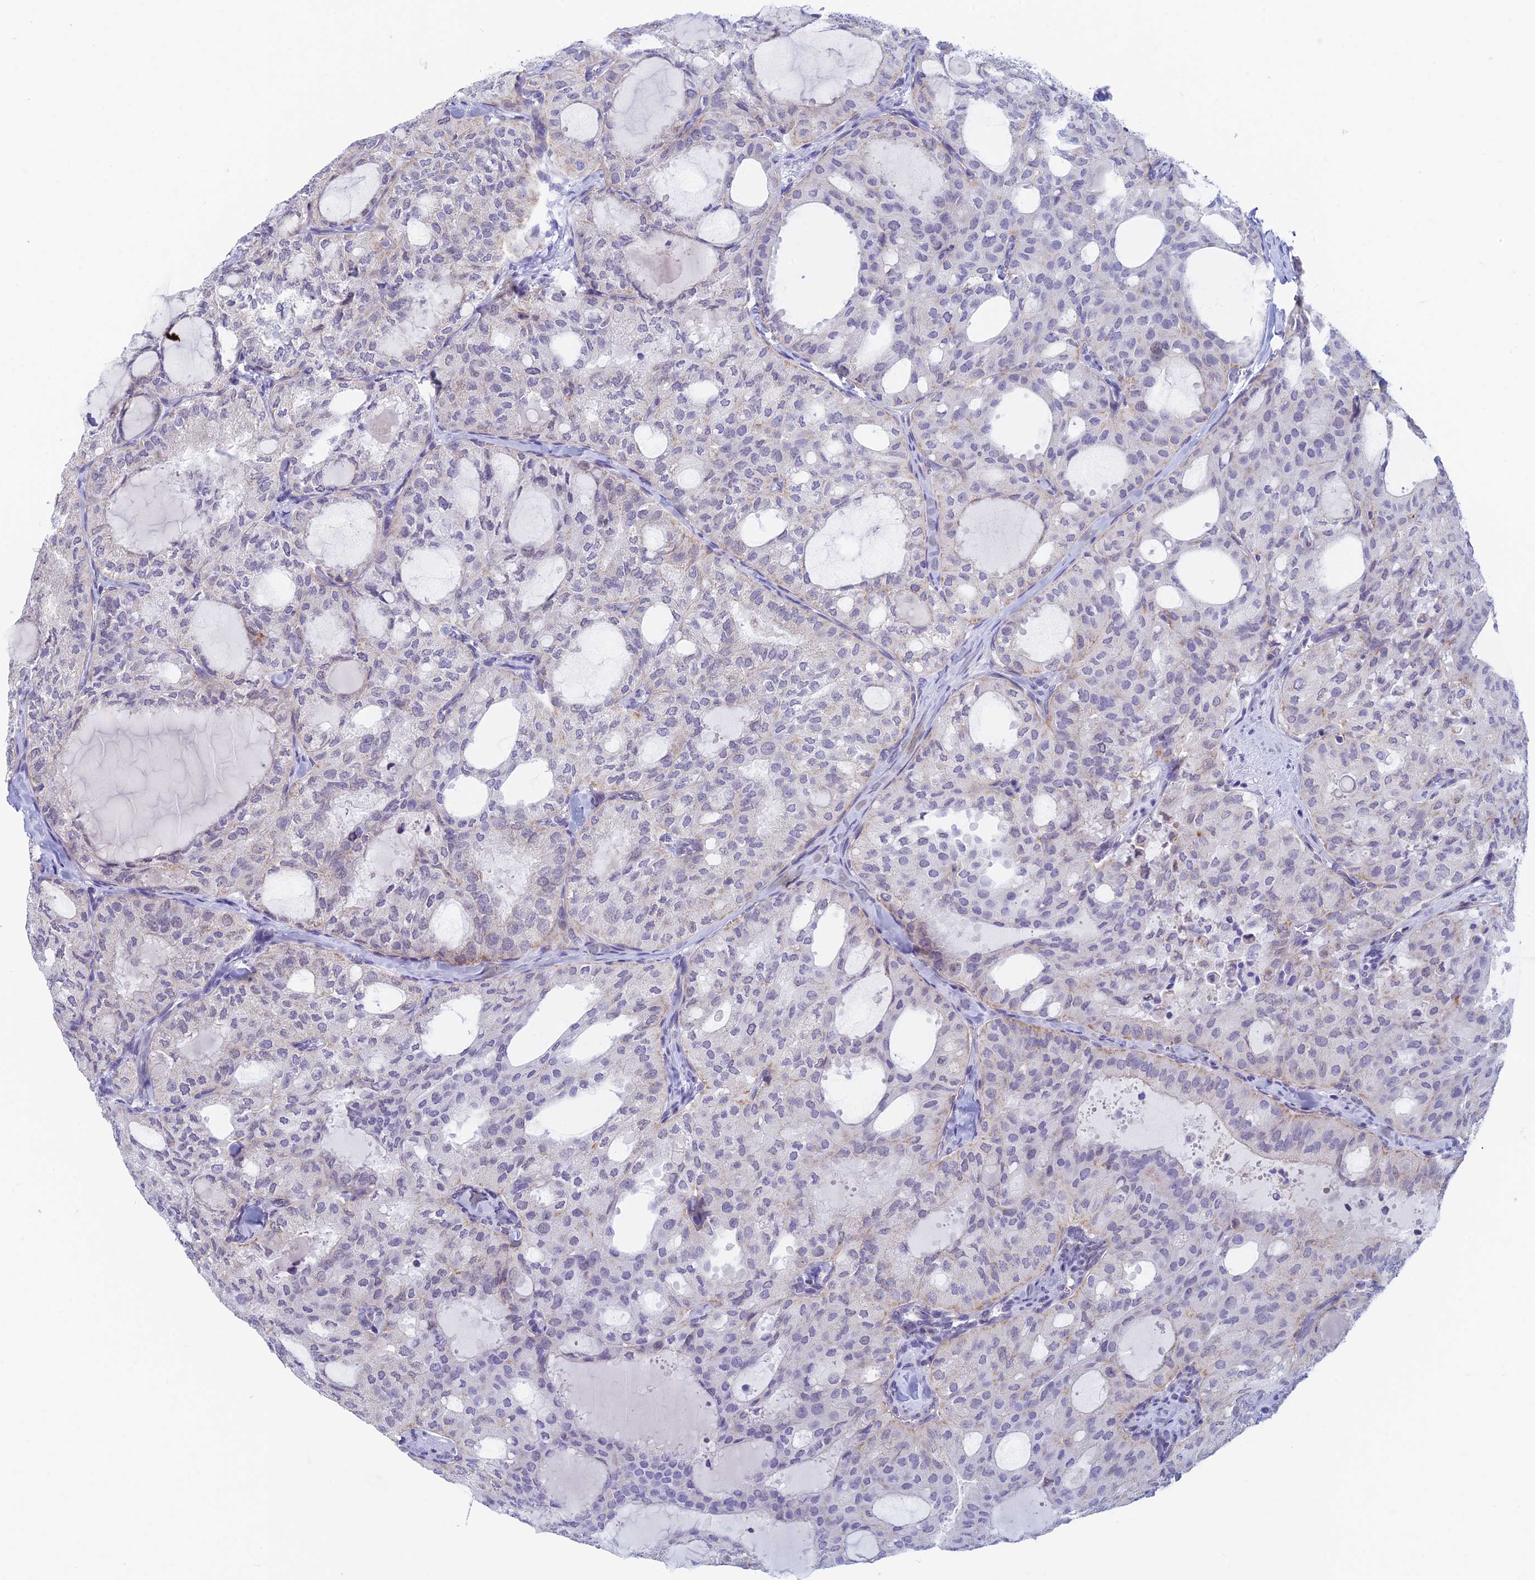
{"staining": {"intensity": "negative", "quantity": "none", "location": "none"}, "tissue": "thyroid cancer", "cell_type": "Tumor cells", "image_type": "cancer", "snomed": [{"axis": "morphology", "description": "Follicular adenoma carcinoma, NOS"}, {"axis": "topography", "description": "Thyroid gland"}], "caption": "This micrograph is of thyroid cancer stained with immunohistochemistry to label a protein in brown with the nuclei are counter-stained blue. There is no staining in tumor cells.", "gene": "REXO5", "patient": {"sex": "male", "age": 75}}